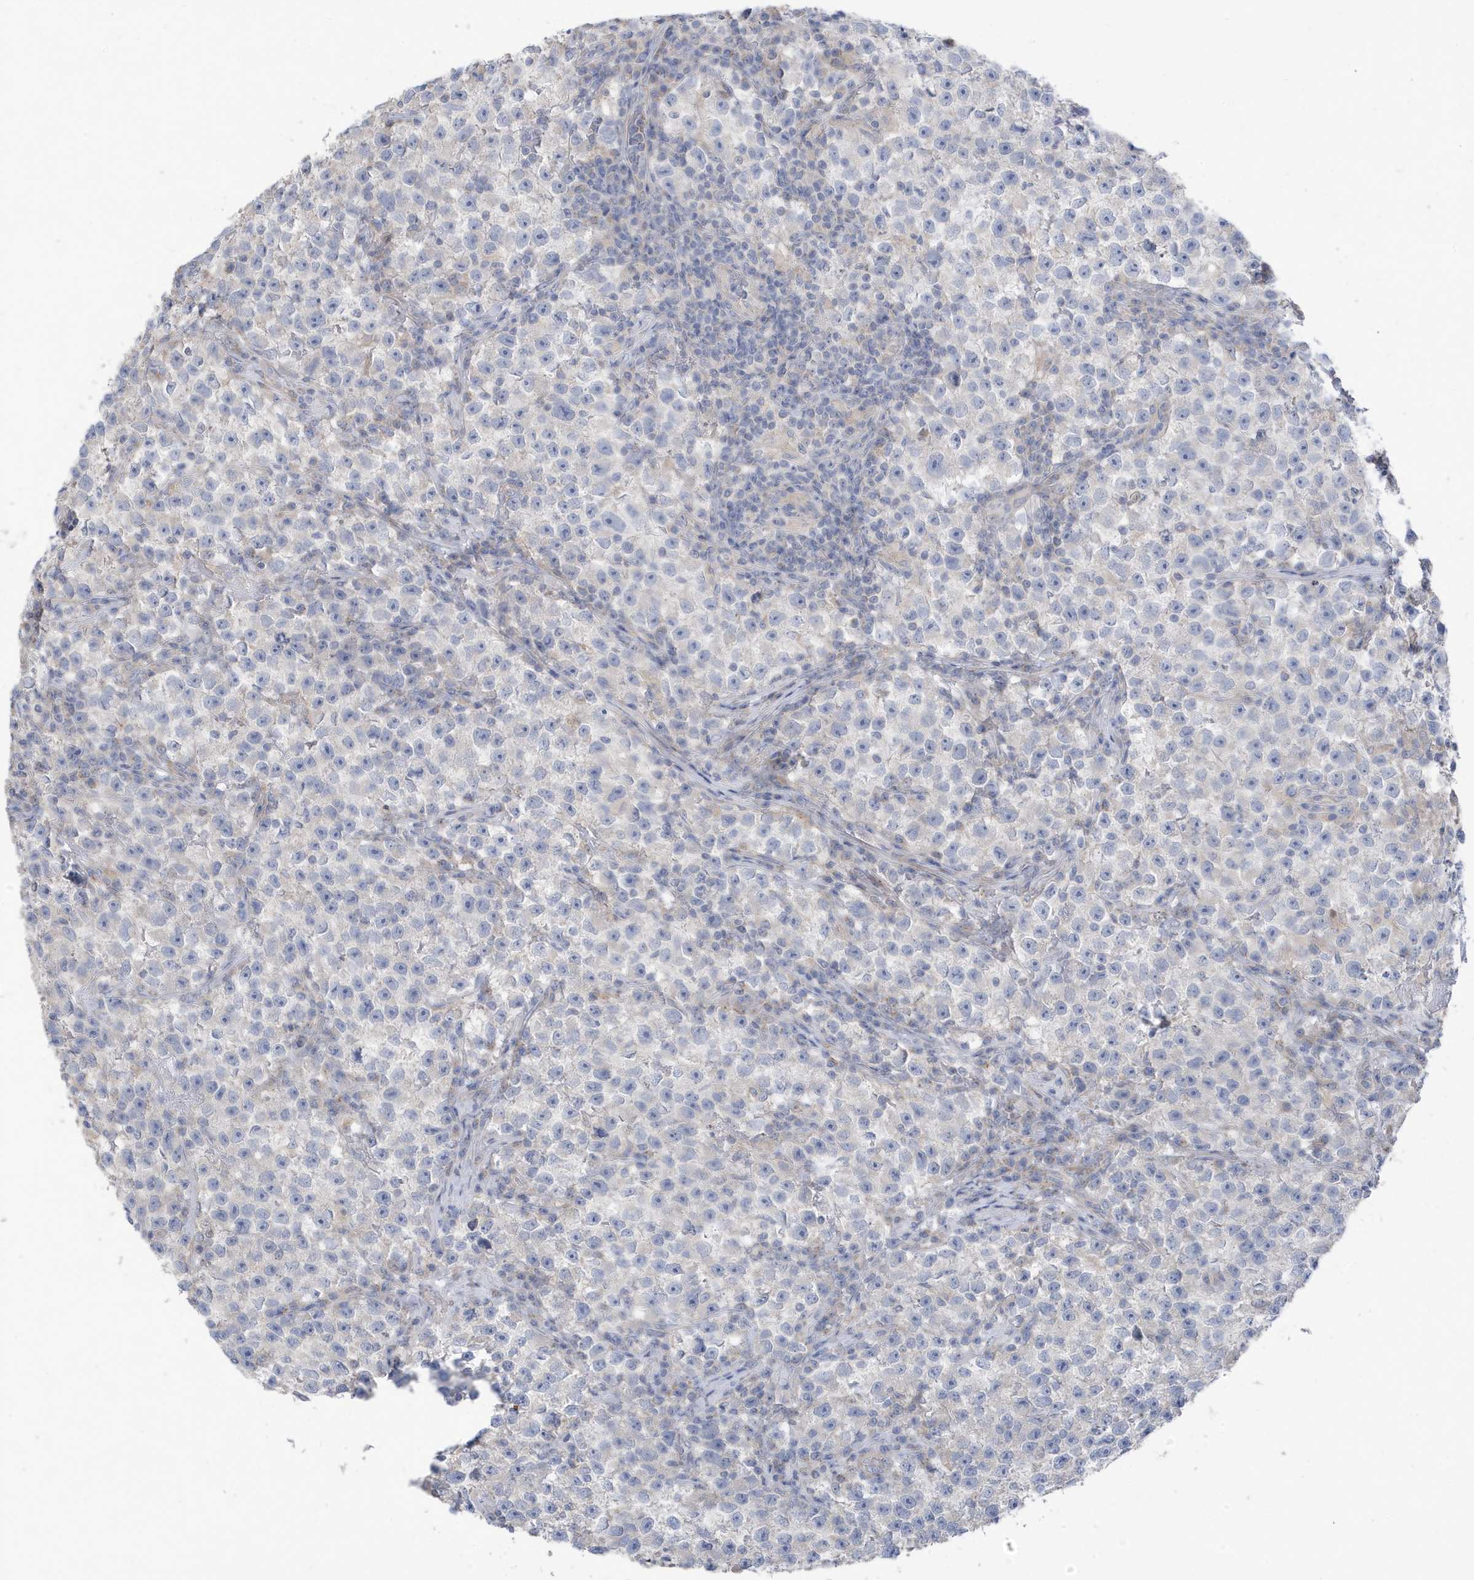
{"staining": {"intensity": "negative", "quantity": "none", "location": "none"}, "tissue": "testis cancer", "cell_type": "Tumor cells", "image_type": "cancer", "snomed": [{"axis": "morphology", "description": "Seminoma, NOS"}, {"axis": "topography", "description": "Testis"}], "caption": "IHC histopathology image of neoplastic tissue: testis cancer (seminoma) stained with DAB displays no significant protein expression in tumor cells.", "gene": "ATP13A5", "patient": {"sex": "male", "age": 22}}